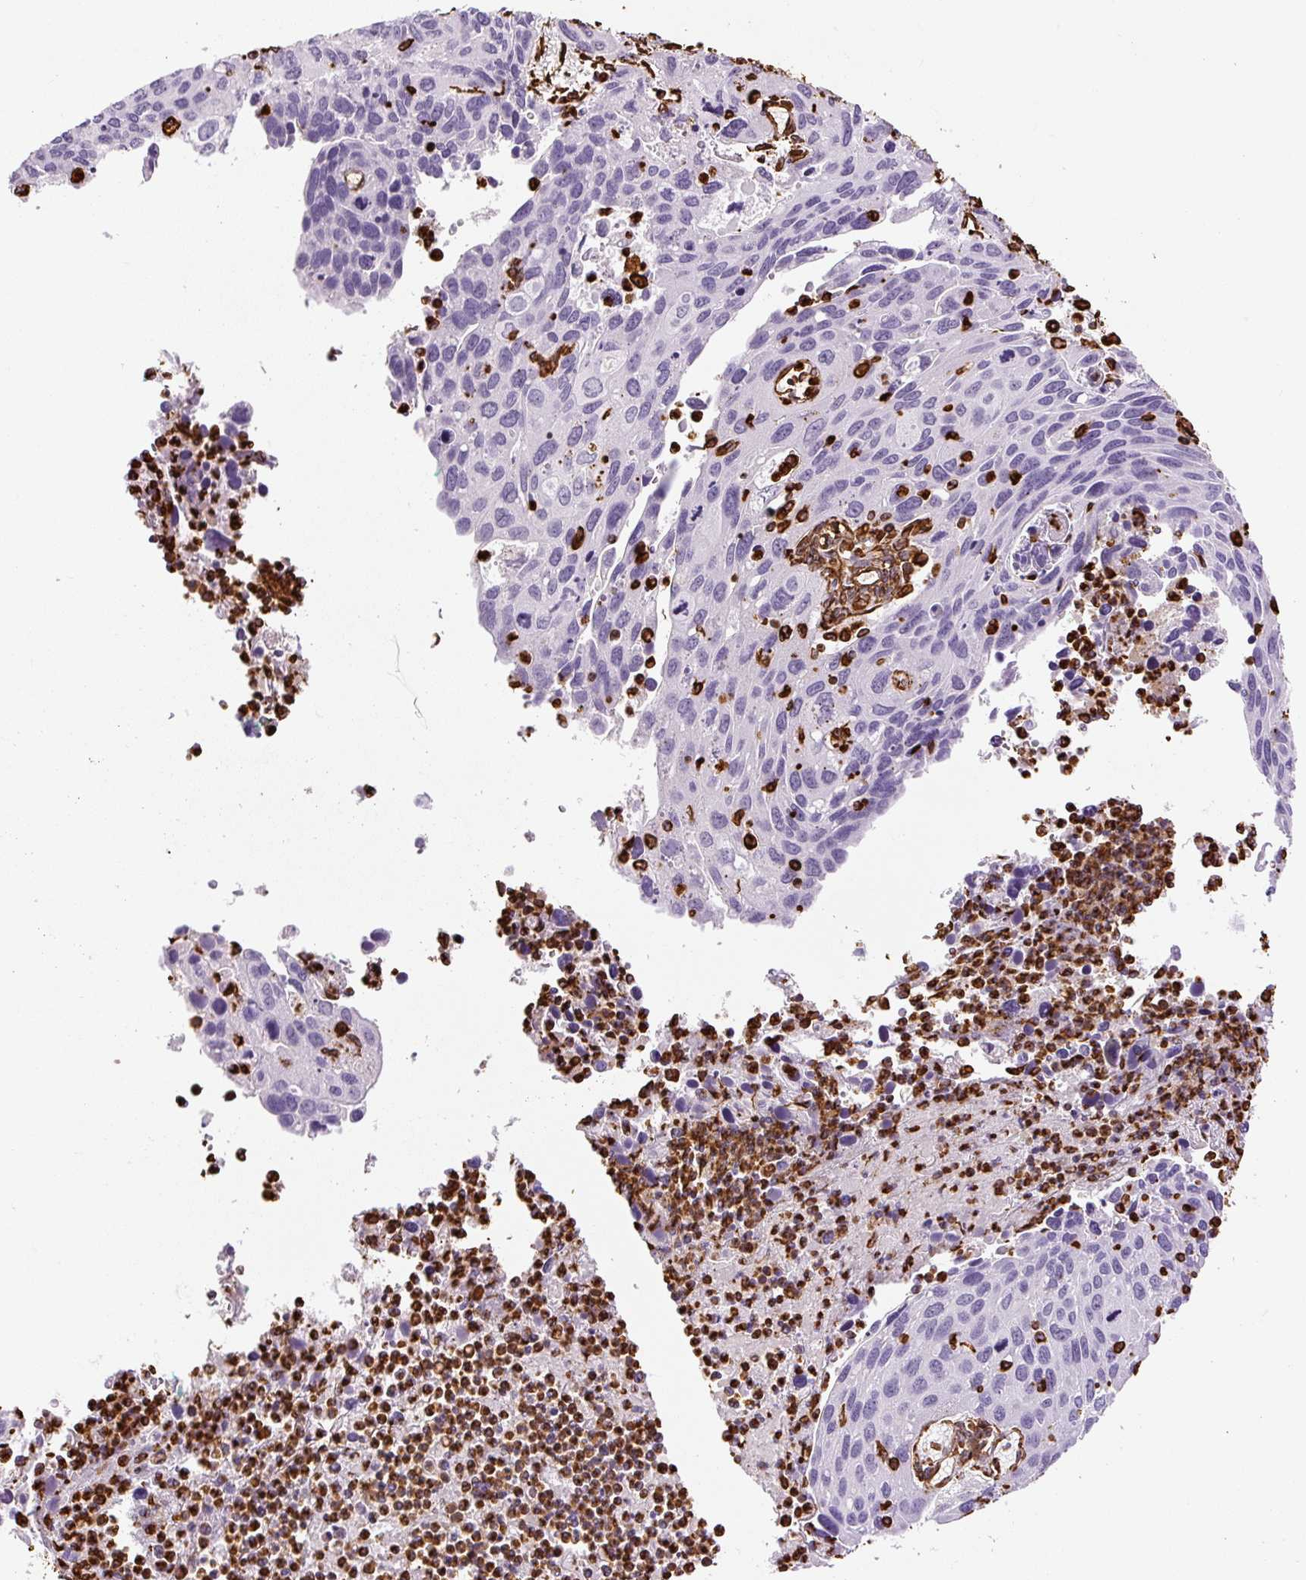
{"staining": {"intensity": "negative", "quantity": "none", "location": "none"}, "tissue": "cervical cancer", "cell_type": "Tumor cells", "image_type": "cancer", "snomed": [{"axis": "morphology", "description": "Squamous cell carcinoma, NOS"}, {"axis": "topography", "description": "Cervix"}], "caption": "IHC micrograph of neoplastic tissue: cervical squamous cell carcinoma stained with DAB exhibits no significant protein positivity in tumor cells.", "gene": "VIM", "patient": {"sex": "female", "age": 55}}